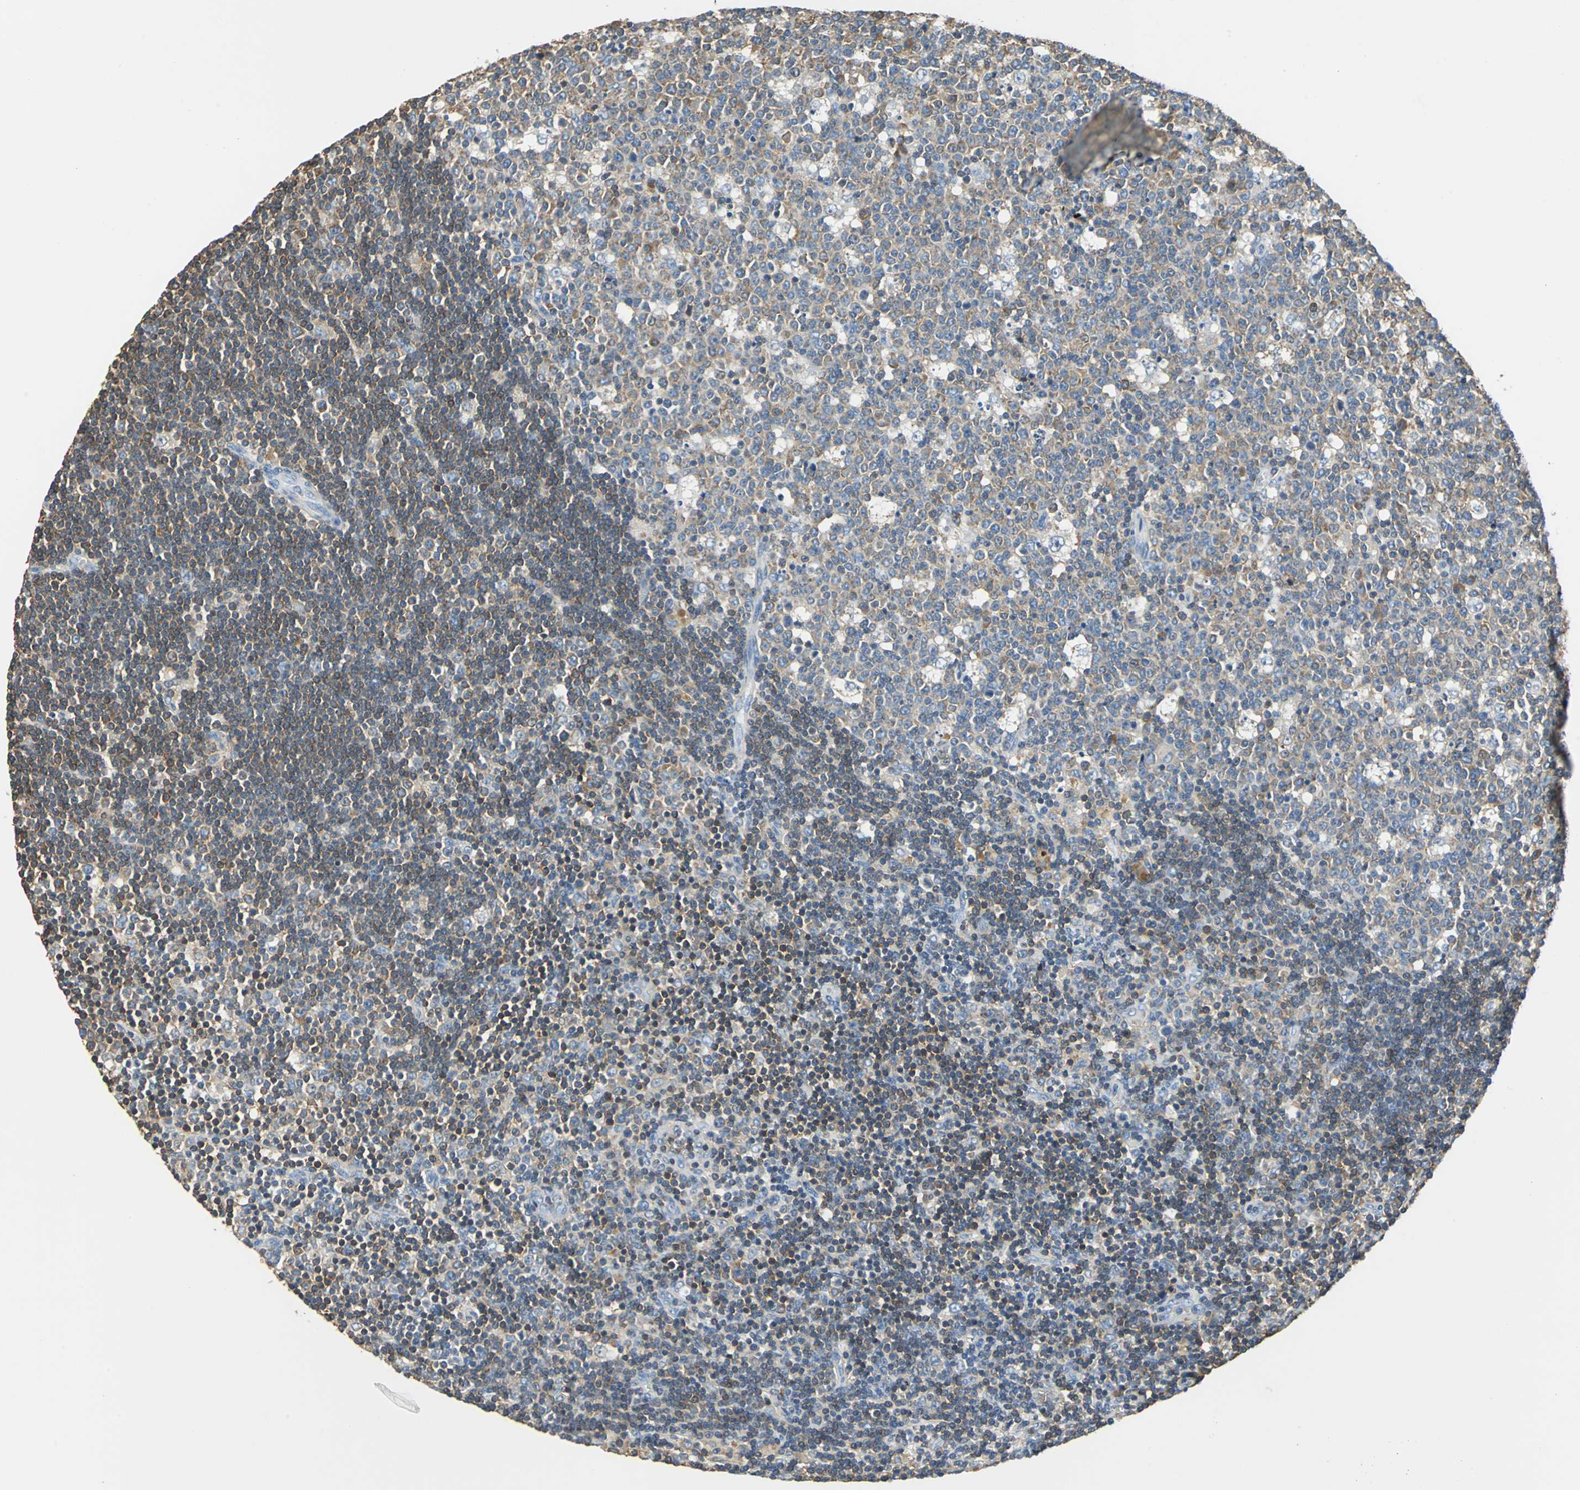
{"staining": {"intensity": "weak", "quantity": "25%-75%", "location": "cytoplasmic/membranous"}, "tissue": "lymph node", "cell_type": "Germinal center cells", "image_type": "normal", "snomed": [{"axis": "morphology", "description": "Normal tissue, NOS"}, {"axis": "topography", "description": "Lymph node"}, {"axis": "topography", "description": "Salivary gland"}], "caption": "Normal lymph node shows weak cytoplasmic/membranous positivity in about 25%-75% of germinal center cells.", "gene": "PRKCA", "patient": {"sex": "male", "age": 8}}